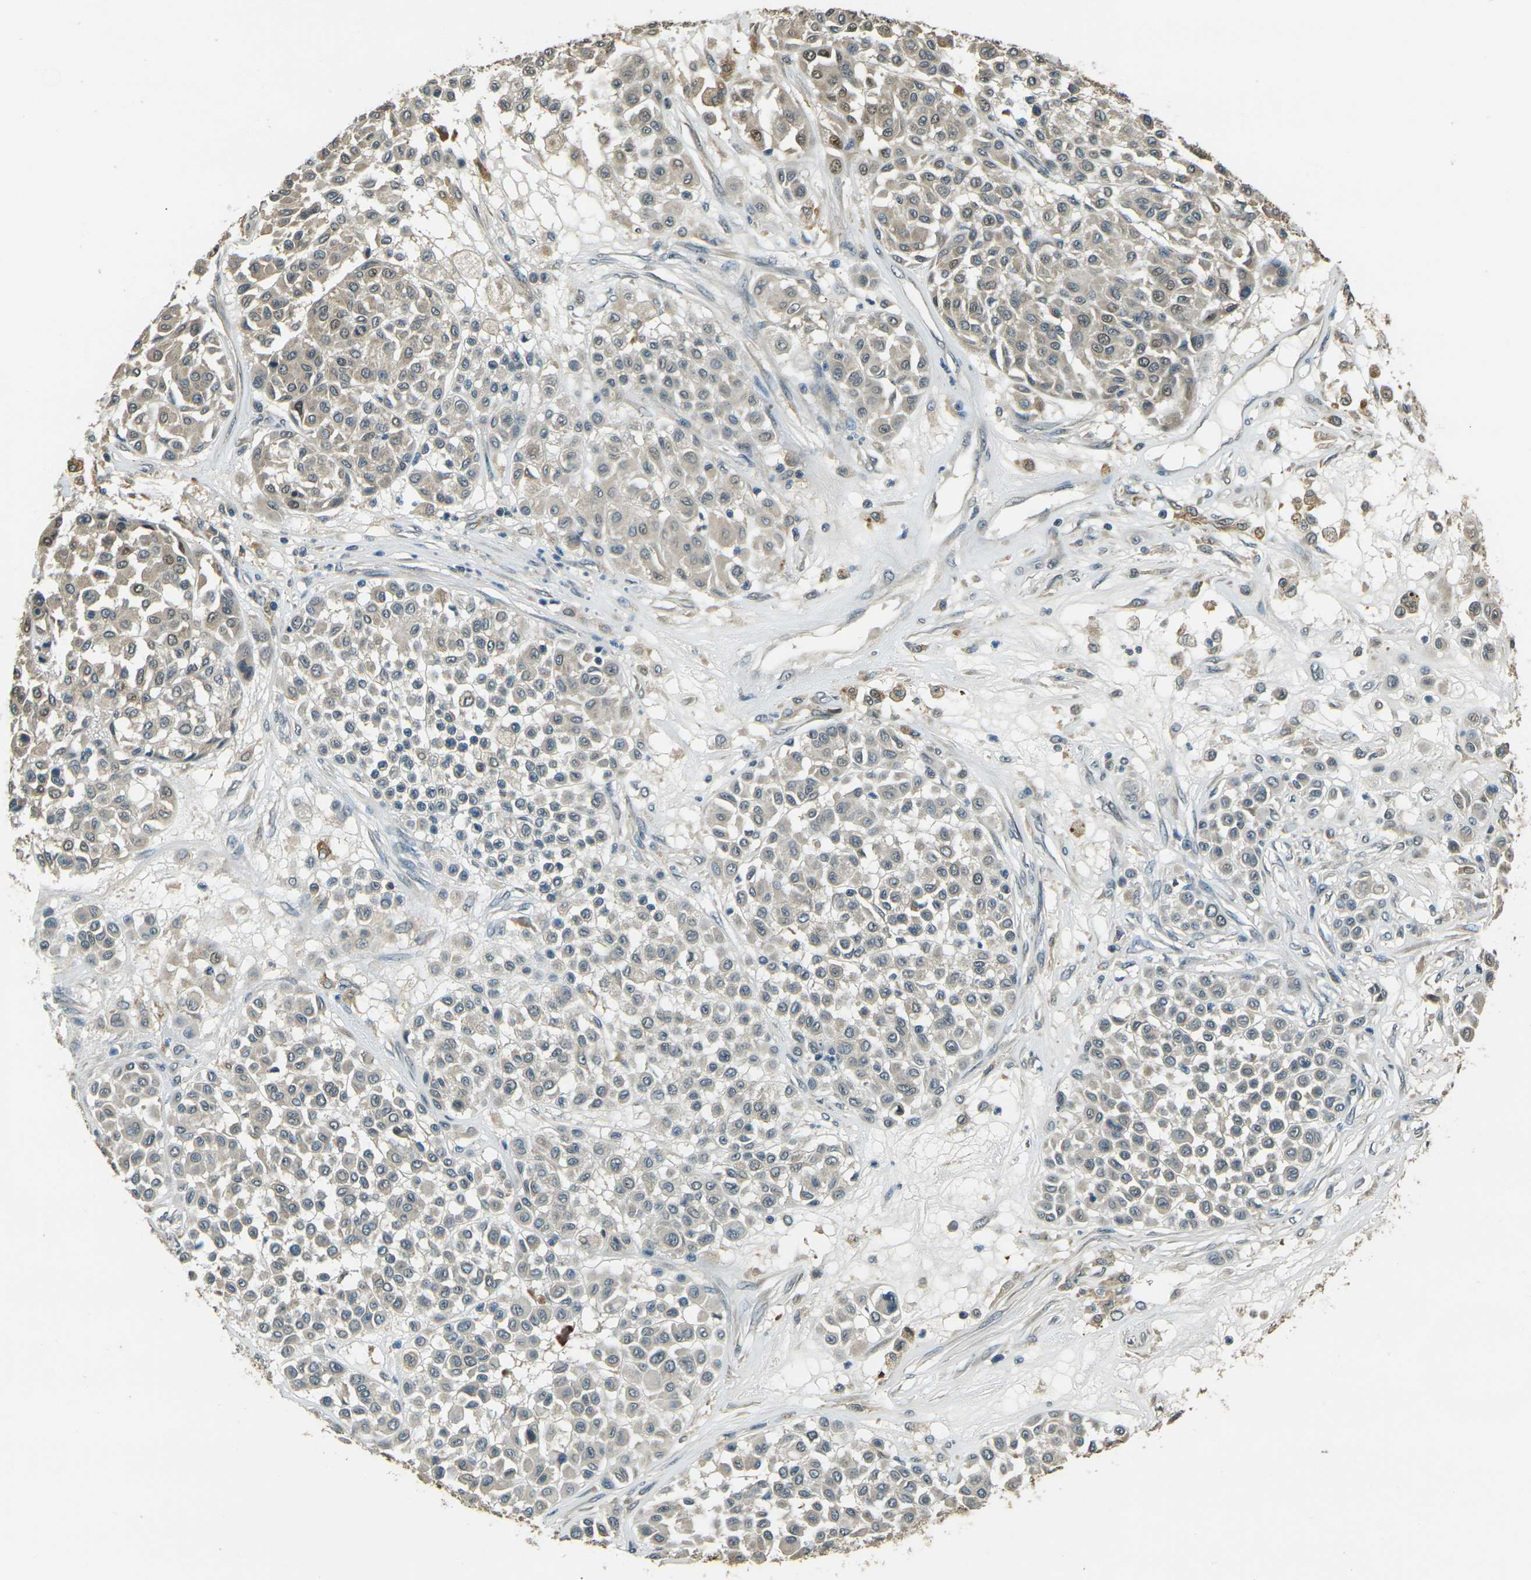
{"staining": {"intensity": "weak", "quantity": "<25%", "location": "cytoplasmic/membranous,nuclear"}, "tissue": "melanoma", "cell_type": "Tumor cells", "image_type": "cancer", "snomed": [{"axis": "morphology", "description": "Malignant melanoma, Metastatic site"}, {"axis": "topography", "description": "Soft tissue"}], "caption": "Malignant melanoma (metastatic site) stained for a protein using immunohistochemistry demonstrates no expression tumor cells.", "gene": "TOR1A", "patient": {"sex": "male", "age": 41}}